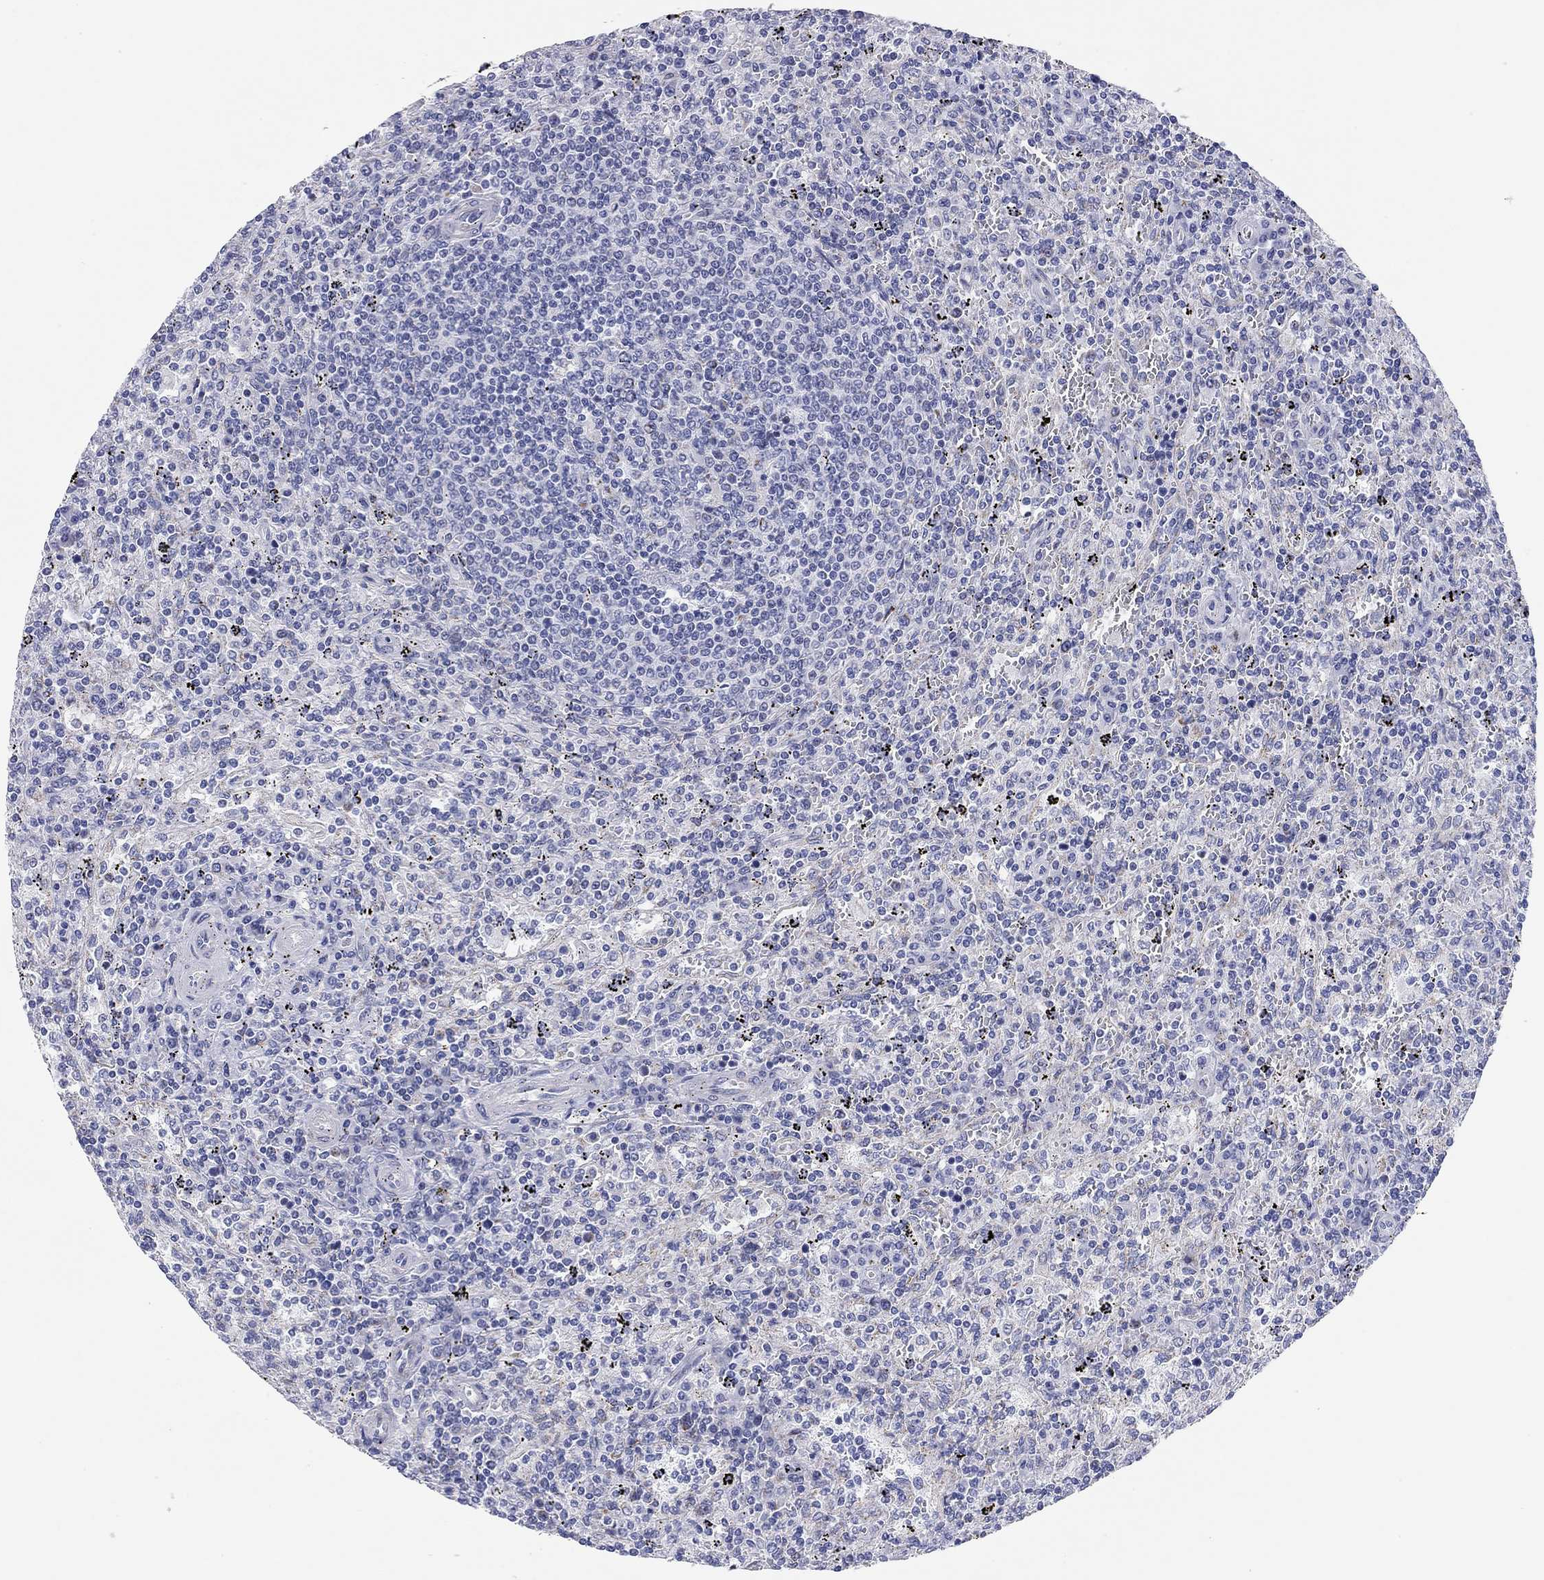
{"staining": {"intensity": "negative", "quantity": "none", "location": "none"}, "tissue": "lymphoma", "cell_type": "Tumor cells", "image_type": "cancer", "snomed": [{"axis": "morphology", "description": "Malignant lymphoma, non-Hodgkin's type, Low grade"}, {"axis": "topography", "description": "Spleen"}], "caption": "There is no significant staining in tumor cells of low-grade malignant lymphoma, non-Hodgkin's type.", "gene": "CHI3L2", "patient": {"sex": "male", "age": 62}}